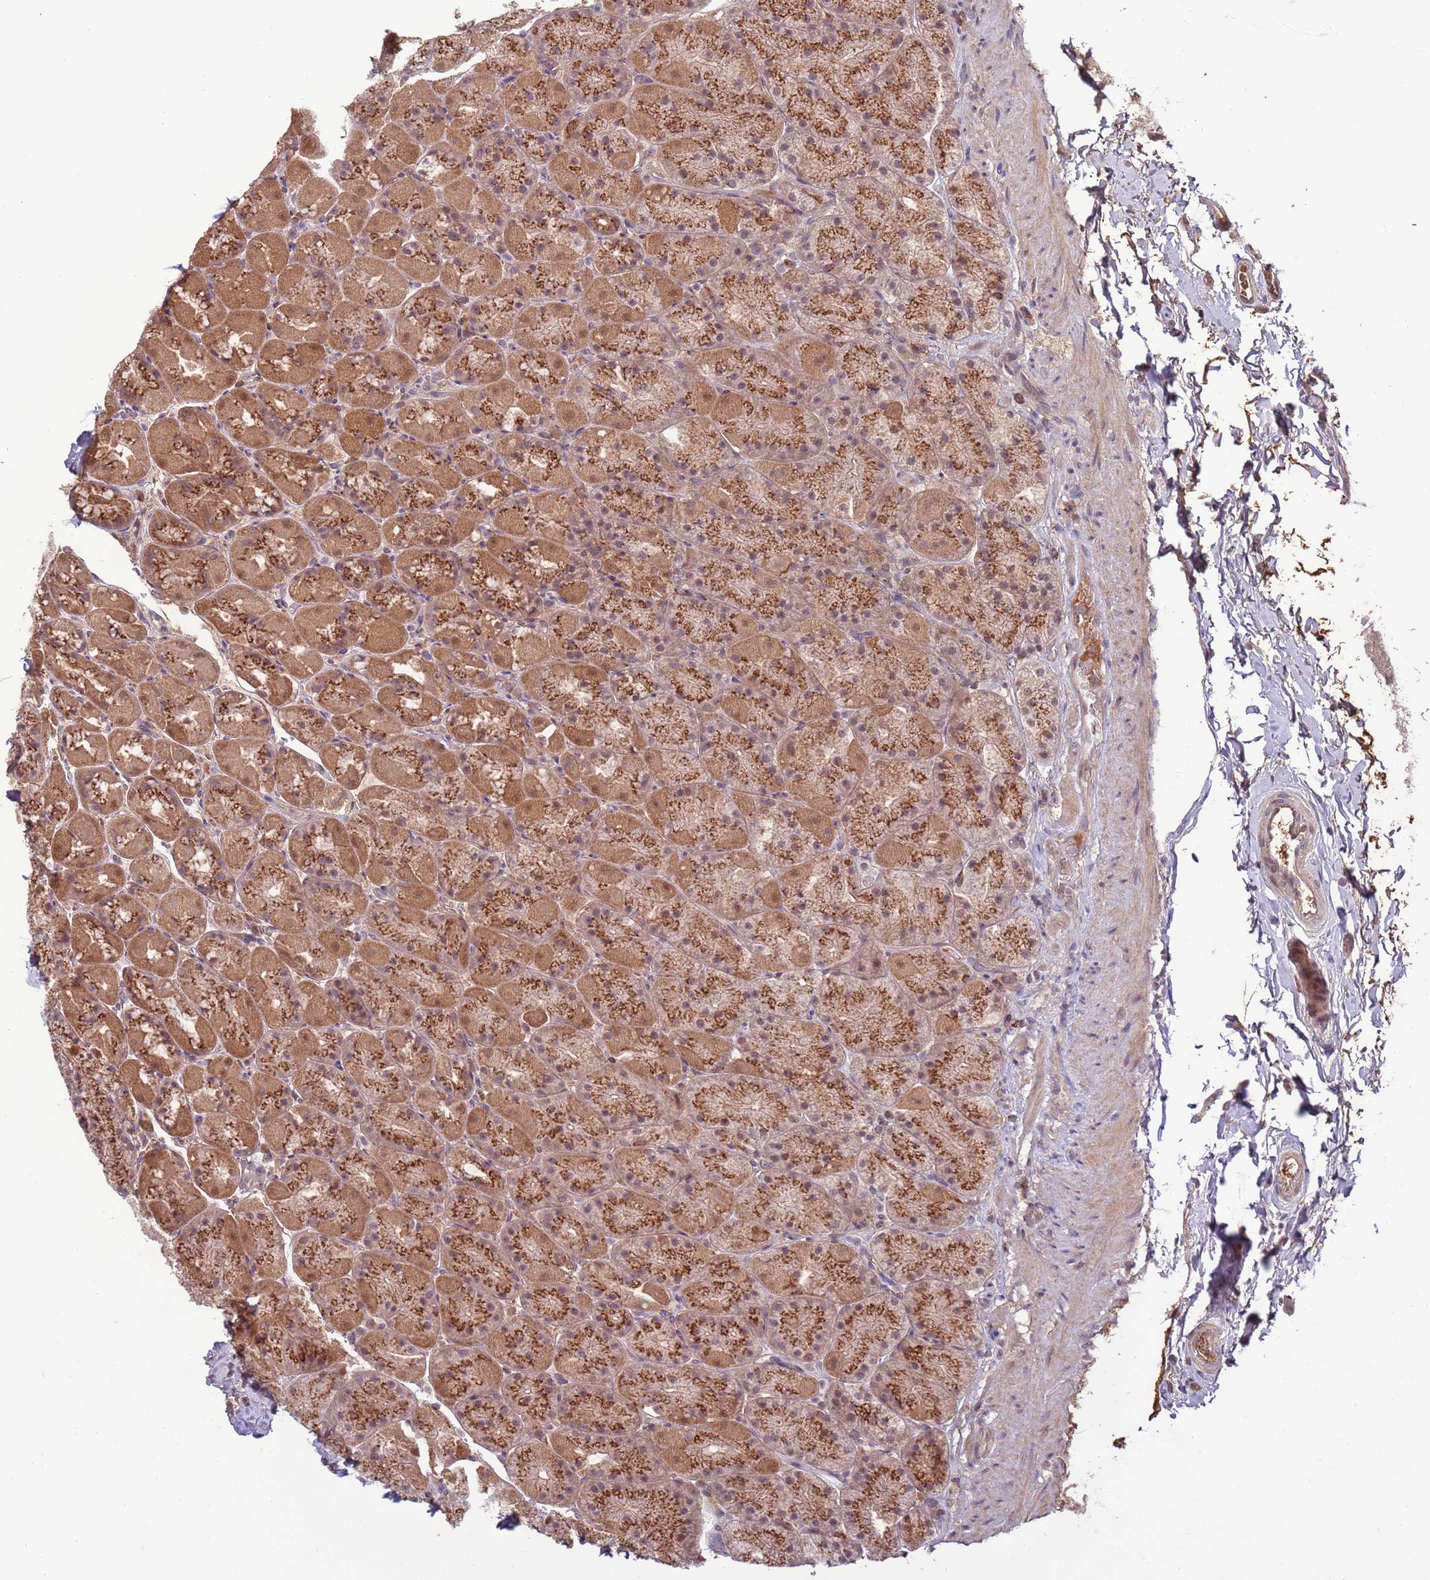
{"staining": {"intensity": "moderate", "quantity": ">75%", "location": "cytoplasmic/membranous,nuclear"}, "tissue": "stomach", "cell_type": "Glandular cells", "image_type": "normal", "snomed": [{"axis": "morphology", "description": "Normal tissue, NOS"}, {"axis": "topography", "description": "Stomach, upper"}, {"axis": "topography", "description": "Stomach, lower"}], "caption": "The histopathology image displays a brown stain indicating the presence of a protein in the cytoplasmic/membranous,nuclear of glandular cells in stomach. The staining is performed using DAB brown chromogen to label protein expression. The nuclei are counter-stained blue using hematoxylin.", "gene": "ZNF624", "patient": {"sex": "male", "age": 67}}